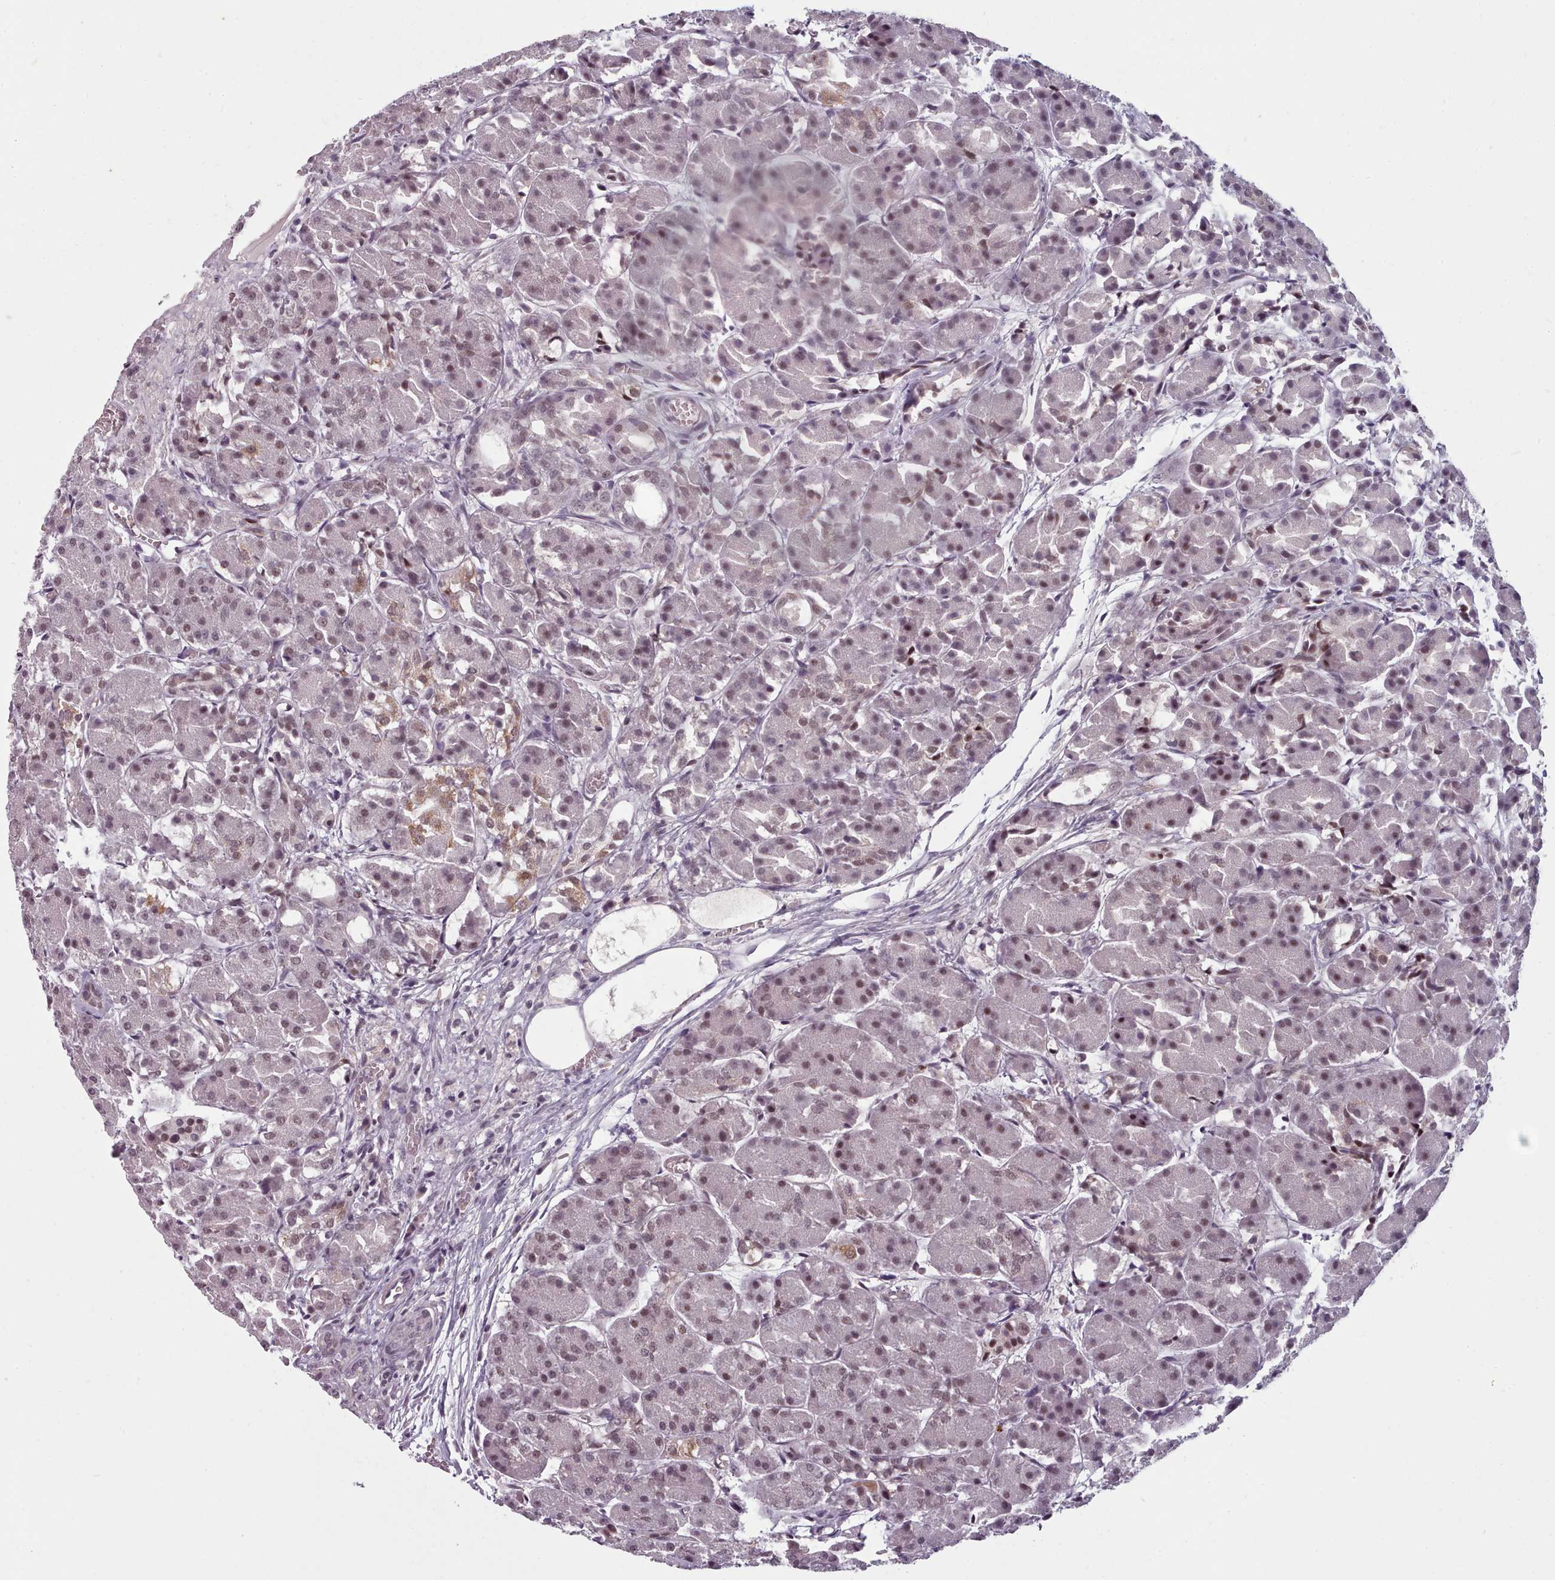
{"staining": {"intensity": "moderate", "quantity": "25%-75%", "location": "cytoplasmic/membranous,nuclear"}, "tissue": "pancreas", "cell_type": "Exocrine glandular cells", "image_type": "normal", "snomed": [{"axis": "morphology", "description": "Normal tissue, NOS"}, {"axis": "topography", "description": "Pancreas"}], "caption": "Brown immunohistochemical staining in normal pancreas shows moderate cytoplasmic/membranous,nuclear positivity in about 25%-75% of exocrine glandular cells.", "gene": "SRSF9", "patient": {"sex": "male", "age": 63}}